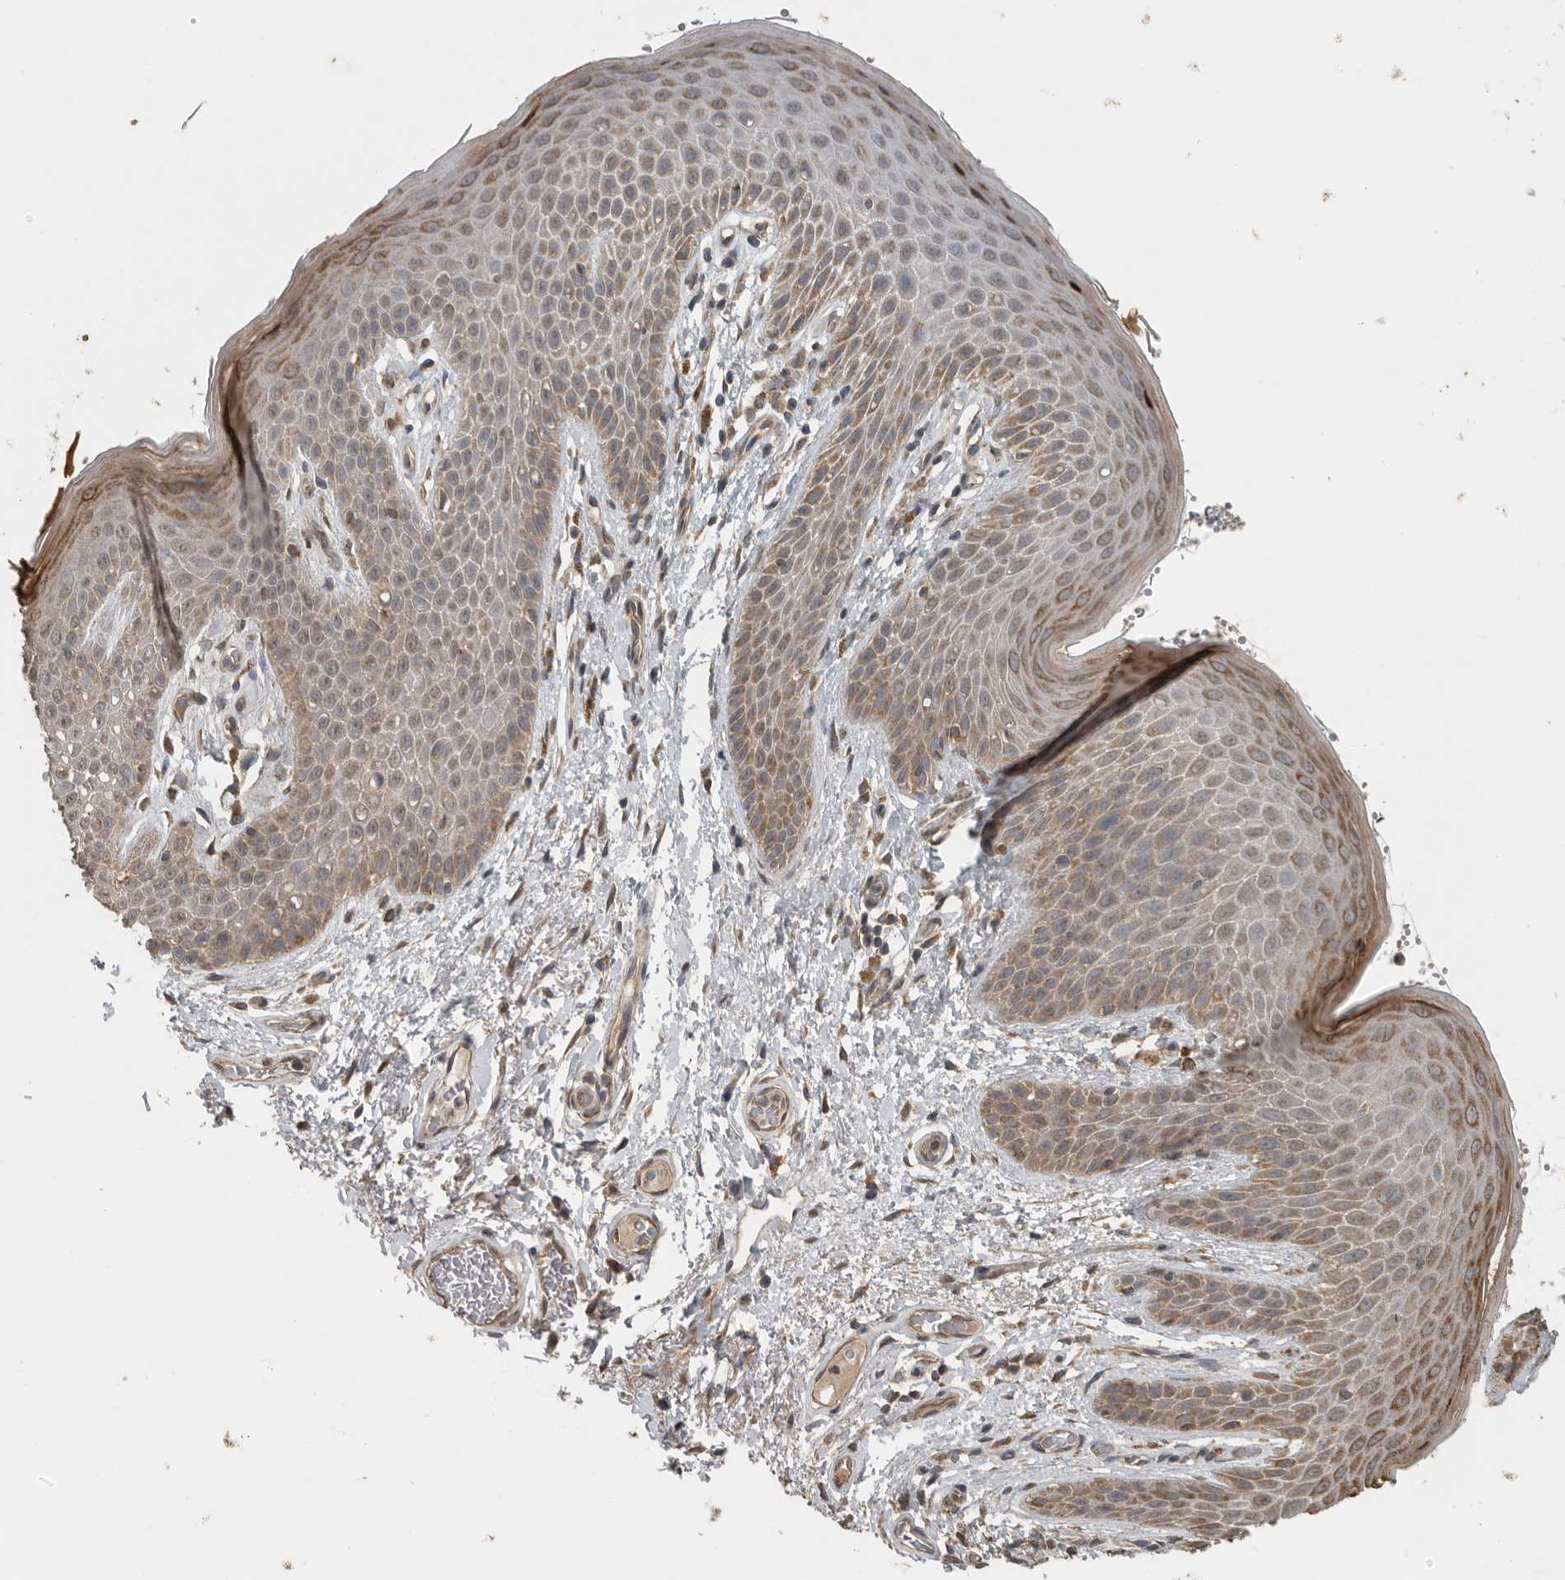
{"staining": {"intensity": "moderate", "quantity": ">75%", "location": "cytoplasmic/membranous"}, "tissue": "skin", "cell_type": "Epidermal cells", "image_type": "normal", "snomed": [{"axis": "morphology", "description": "Normal tissue, NOS"}, {"axis": "topography", "description": "Anal"}], "caption": "Immunohistochemistry (IHC) histopathology image of normal skin: skin stained using immunohistochemistry (IHC) demonstrates medium levels of moderate protein expression localized specifically in the cytoplasmic/membranous of epidermal cells, appearing as a cytoplasmic/membranous brown color.", "gene": "AFAP1", "patient": {"sex": "male", "age": 74}}